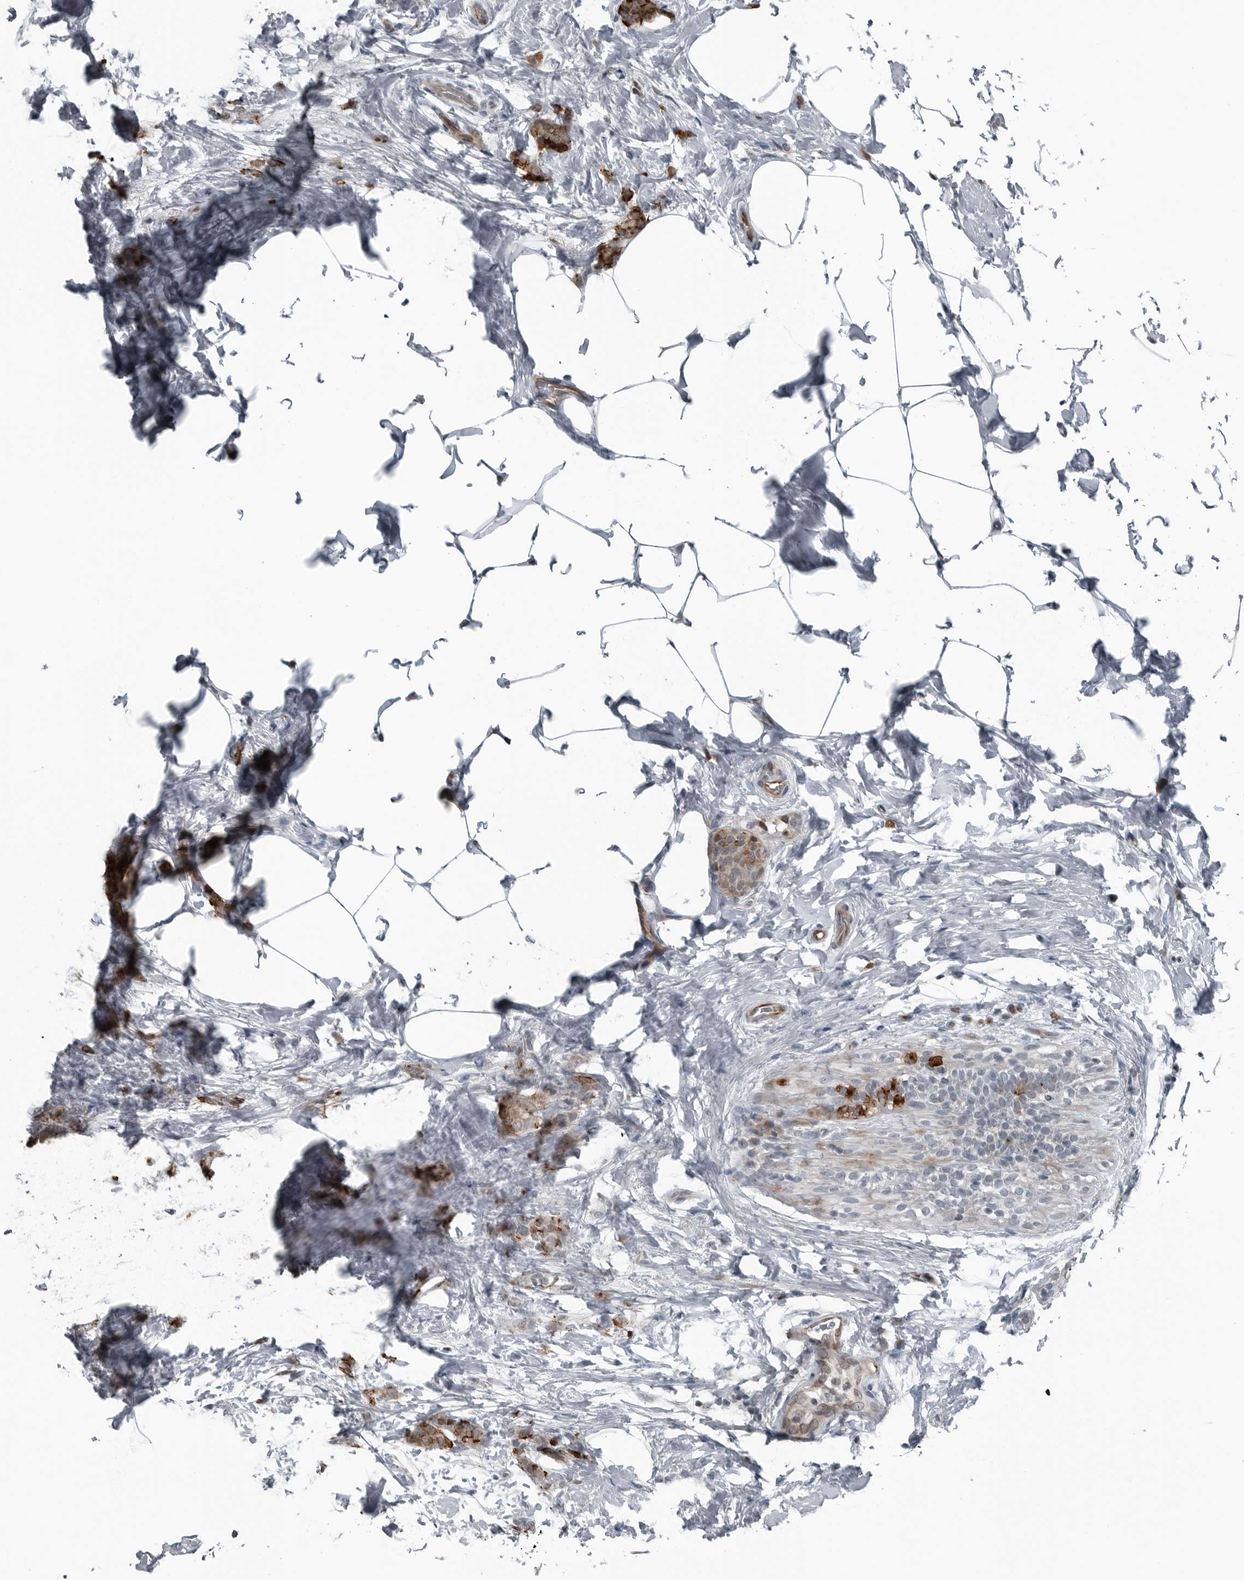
{"staining": {"intensity": "strong", "quantity": ">75%", "location": "cytoplasmic/membranous"}, "tissue": "breast cancer", "cell_type": "Tumor cells", "image_type": "cancer", "snomed": [{"axis": "morphology", "description": "Lobular carcinoma, in situ"}, {"axis": "morphology", "description": "Lobular carcinoma"}, {"axis": "topography", "description": "Breast"}], "caption": "Immunohistochemistry (IHC) staining of breast cancer (lobular carcinoma in situ), which demonstrates high levels of strong cytoplasmic/membranous expression in approximately >75% of tumor cells indicating strong cytoplasmic/membranous protein positivity. The staining was performed using DAB (brown) for protein detection and nuclei were counterstained in hematoxylin (blue).", "gene": "GAK", "patient": {"sex": "female", "age": 41}}